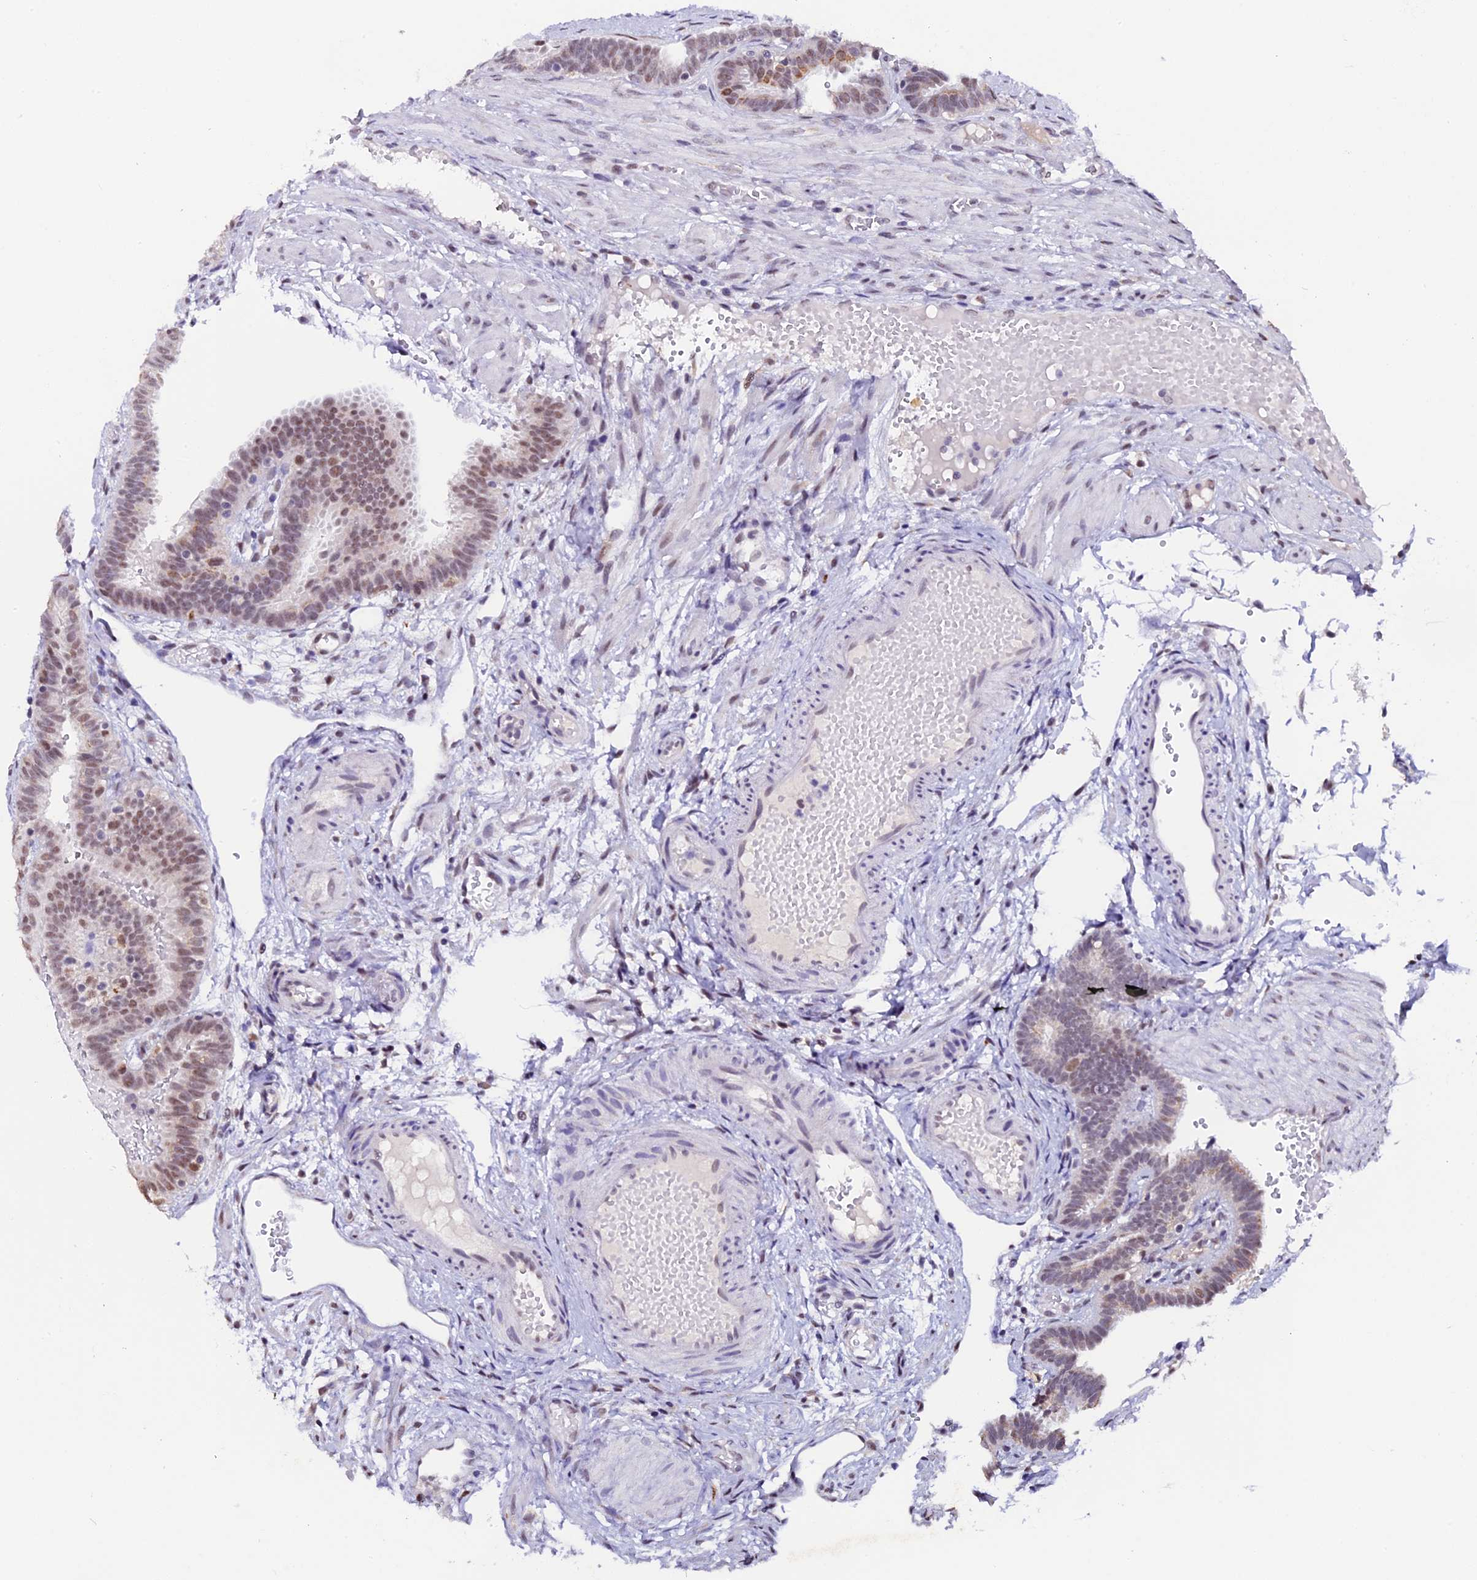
{"staining": {"intensity": "moderate", "quantity": "25%-75%", "location": "nuclear"}, "tissue": "fallopian tube", "cell_type": "Glandular cells", "image_type": "normal", "snomed": [{"axis": "morphology", "description": "Normal tissue, NOS"}, {"axis": "topography", "description": "Fallopian tube"}], "caption": "Approximately 25%-75% of glandular cells in normal fallopian tube display moderate nuclear protein staining as visualized by brown immunohistochemical staining.", "gene": "NCBP1", "patient": {"sex": "female", "age": 37}}